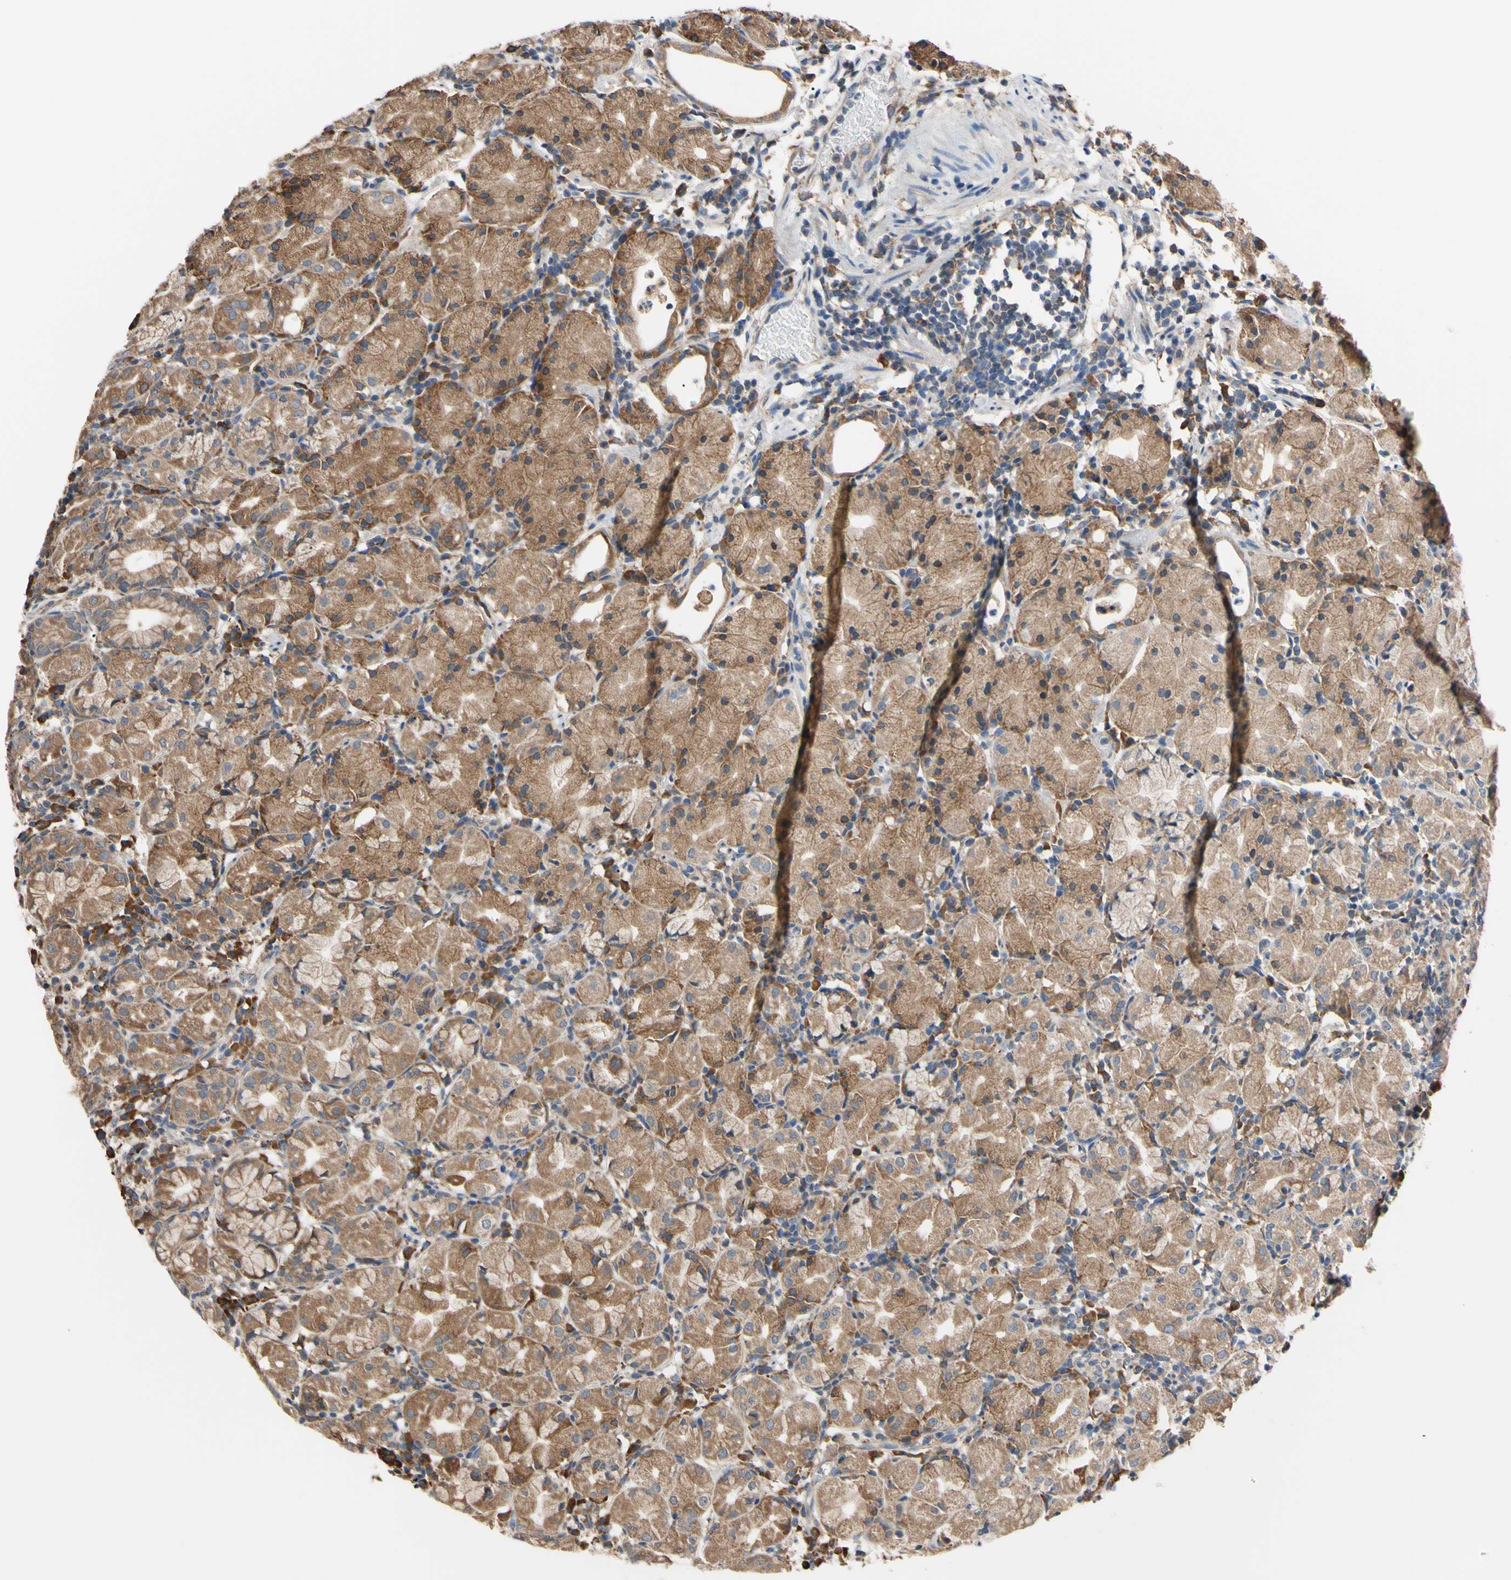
{"staining": {"intensity": "strong", "quantity": ">75%", "location": "cytoplasmic/membranous"}, "tissue": "stomach", "cell_type": "Glandular cells", "image_type": "normal", "snomed": [{"axis": "morphology", "description": "Normal tissue, NOS"}, {"axis": "topography", "description": "Stomach"}, {"axis": "topography", "description": "Stomach, lower"}], "caption": "About >75% of glandular cells in benign human stomach reveal strong cytoplasmic/membranous protein expression as visualized by brown immunohistochemical staining.", "gene": "BMF", "patient": {"sex": "female", "age": 75}}